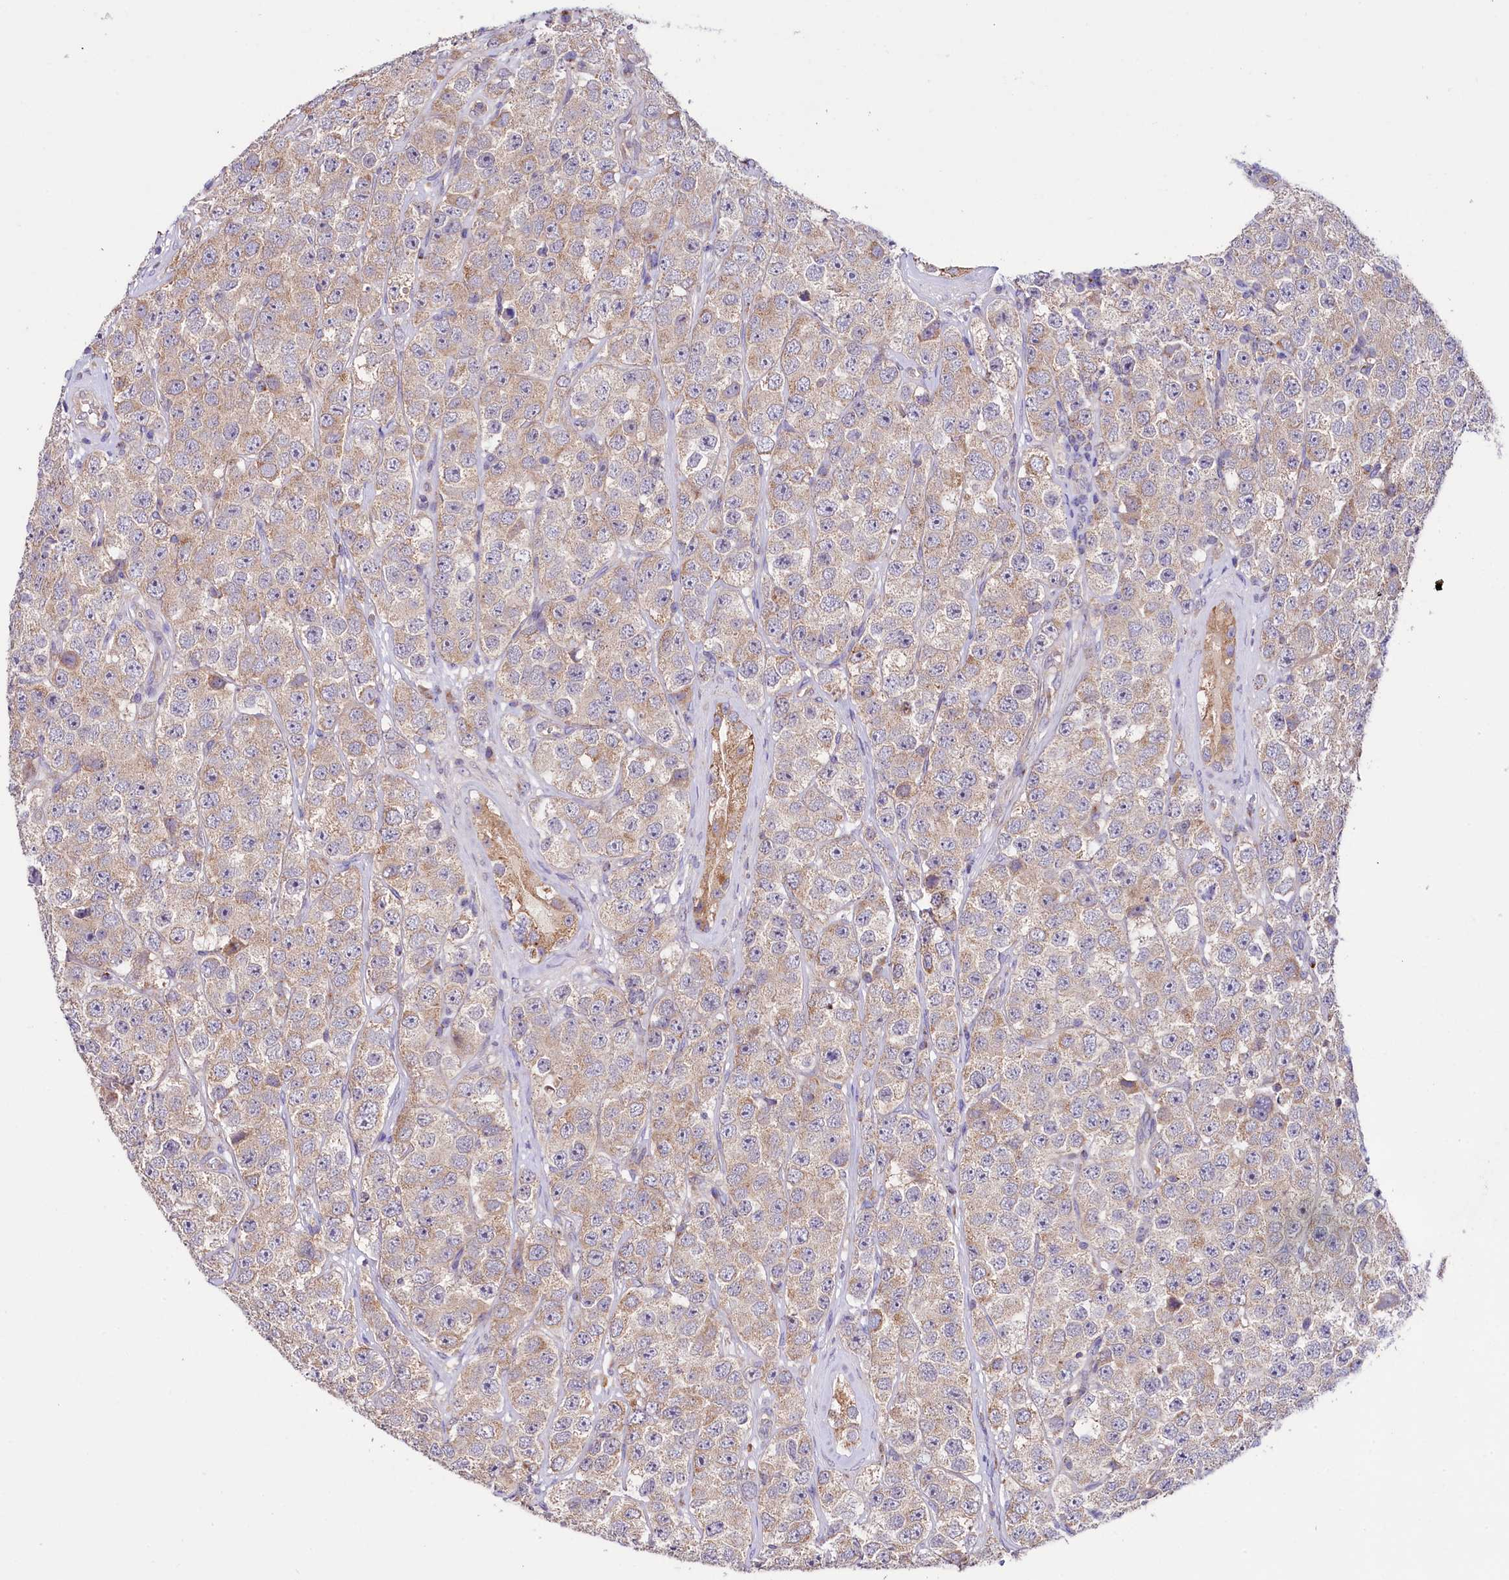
{"staining": {"intensity": "weak", "quantity": "<25%", "location": "cytoplasmic/membranous"}, "tissue": "testis cancer", "cell_type": "Tumor cells", "image_type": "cancer", "snomed": [{"axis": "morphology", "description": "Seminoma, NOS"}, {"axis": "topography", "description": "Testis"}], "caption": "High magnification brightfield microscopy of testis seminoma stained with DAB (brown) and counterstained with hematoxylin (blue): tumor cells show no significant staining. The staining was performed using DAB (3,3'-diaminobenzidine) to visualize the protein expression in brown, while the nuclei were stained in blue with hematoxylin (Magnification: 20x).", "gene": "ZNF45", "patient": {"sex": "male", "age": 28}}